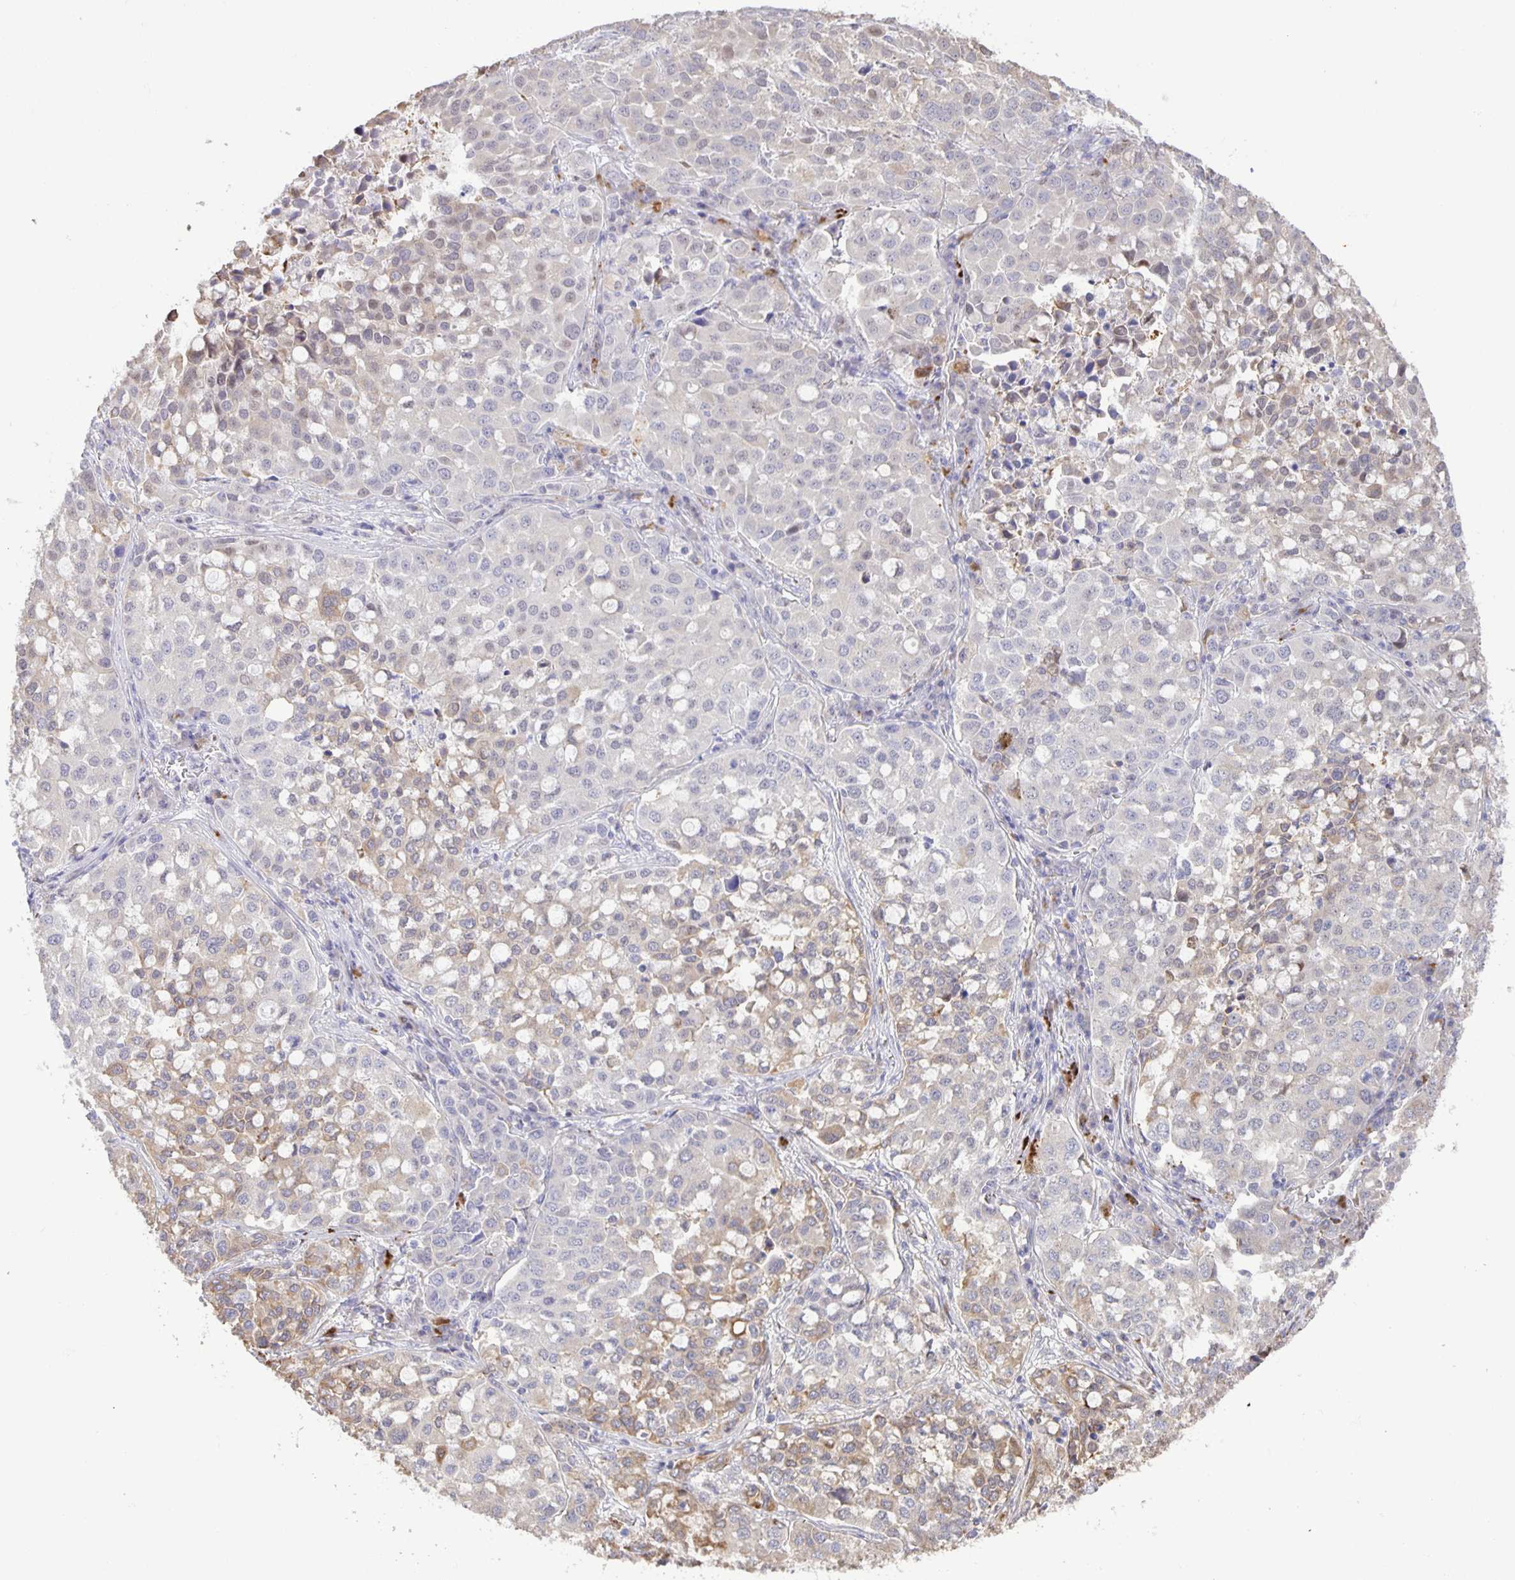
{"staining": {"intensity": "weak", "quantity": "<25%", "location": "cytoplasmic/membranous"}, "tissue": "lung cancer", "cell_type": "Tumor cells", "image_type": "cancer", "snomed": [{"axis": "morphology", "description": "Adenocarcinoma, NOS"}, {"axis": "morphology", "description": "Adenocarcinoma, metastatic, NOS"}, {"axis": "topography", "description": "Lymph node"}, {"axis": "topography", "description": "Lung"}], "caption": "Human metastatic adenocarcinoma (lung) stained for a protein using immunohistochemistry shows no positivity in tumor cells.", "gene": "MAPK12", "patient": {"sex": "female", "age": 65}}